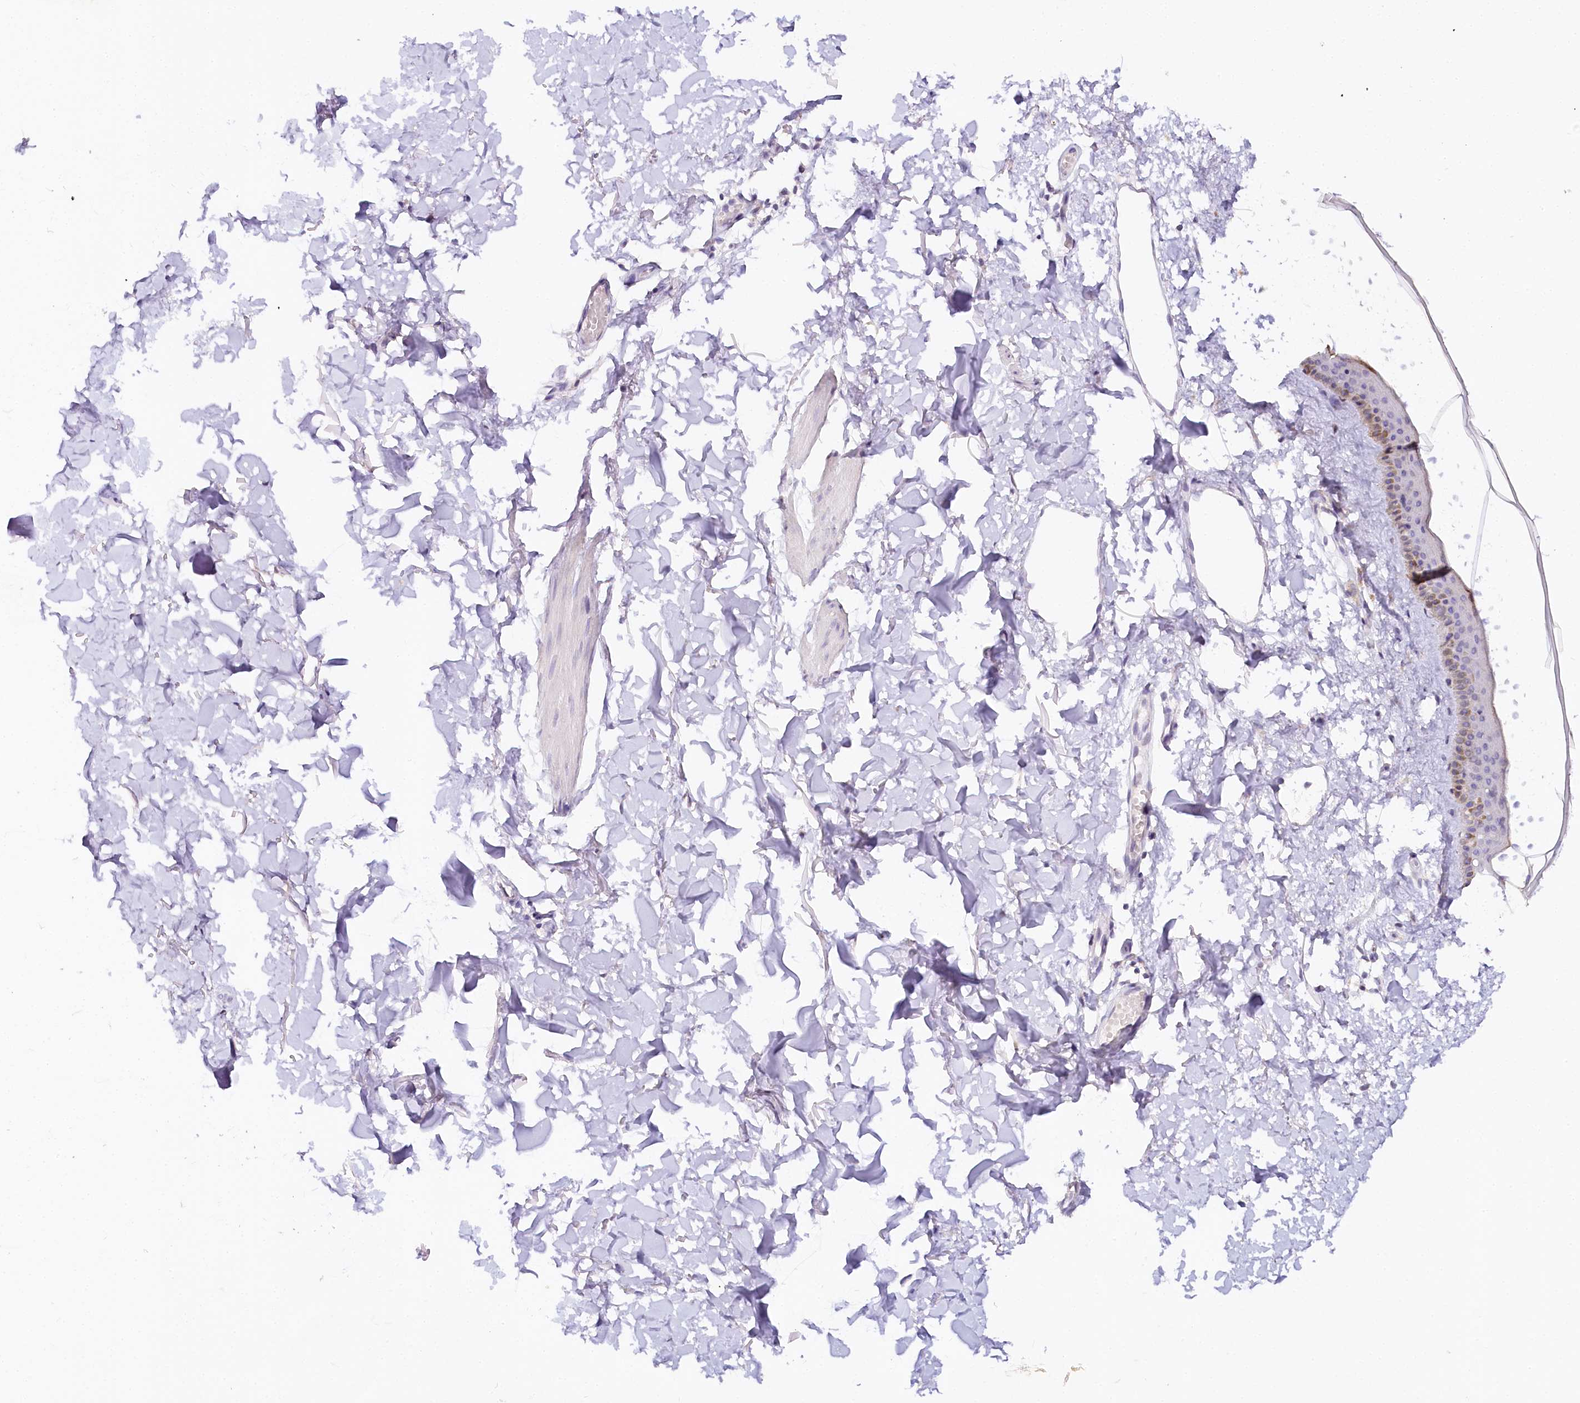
{"staining": {"intensity": "negative", "quantity": "none", "location": "none"}, "tissue": "skin", "cell_type": "Fibroblasts", "image_type": "normal", "snomed": [{"axis": "morphology", "description": "Normal tissue, NOS"}, {"axis": "topography", "description": "Skin"}], "caption": "Immunohistochemical staining of benign skin shows no significant staining in fibroblasts.", "gene": "TP53", "patient": {"sex": "female", "age": 58}}